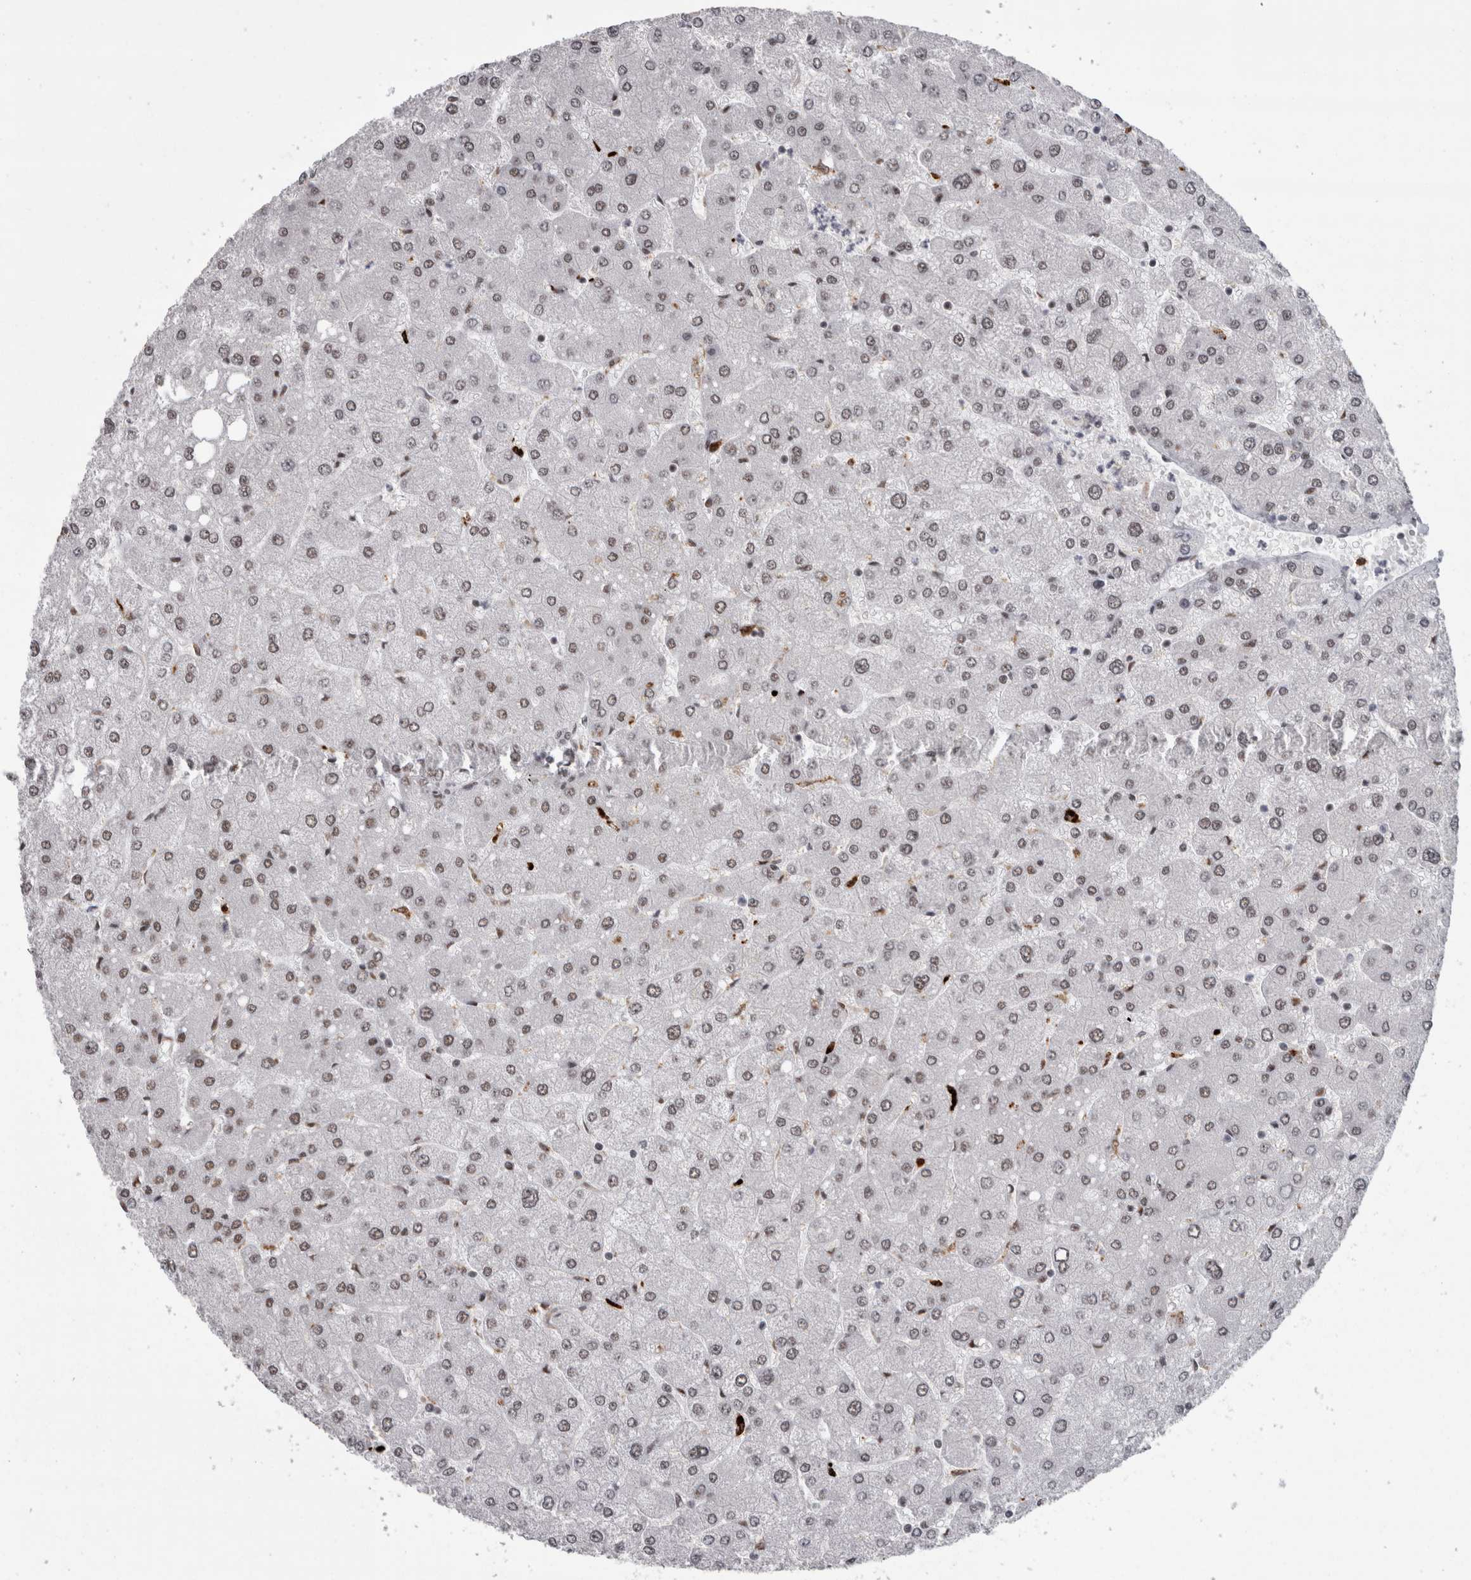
{"staining": {"intensity": "weak", "quantity": ">75%", "location": "nuclear"}, "tissue": "liver", "cell_type": "Cholangiocytes", "image_type": "normal", "snomed": [{"axis": "morphology", "description": "Normal tissue, NOS"}, {"axis": "topography", "description": "Liver"}], "caption": "Immunohistochemistry image of benign liver: liver stained using immunohistochemistry demonstrates low levels of weak protein expression localized specifically in the nuclear of cholangiocytes, appearing as a nuclear brown color.", "gene": "SNRNP40", "patient": {"sex": "male", "age": 55}}